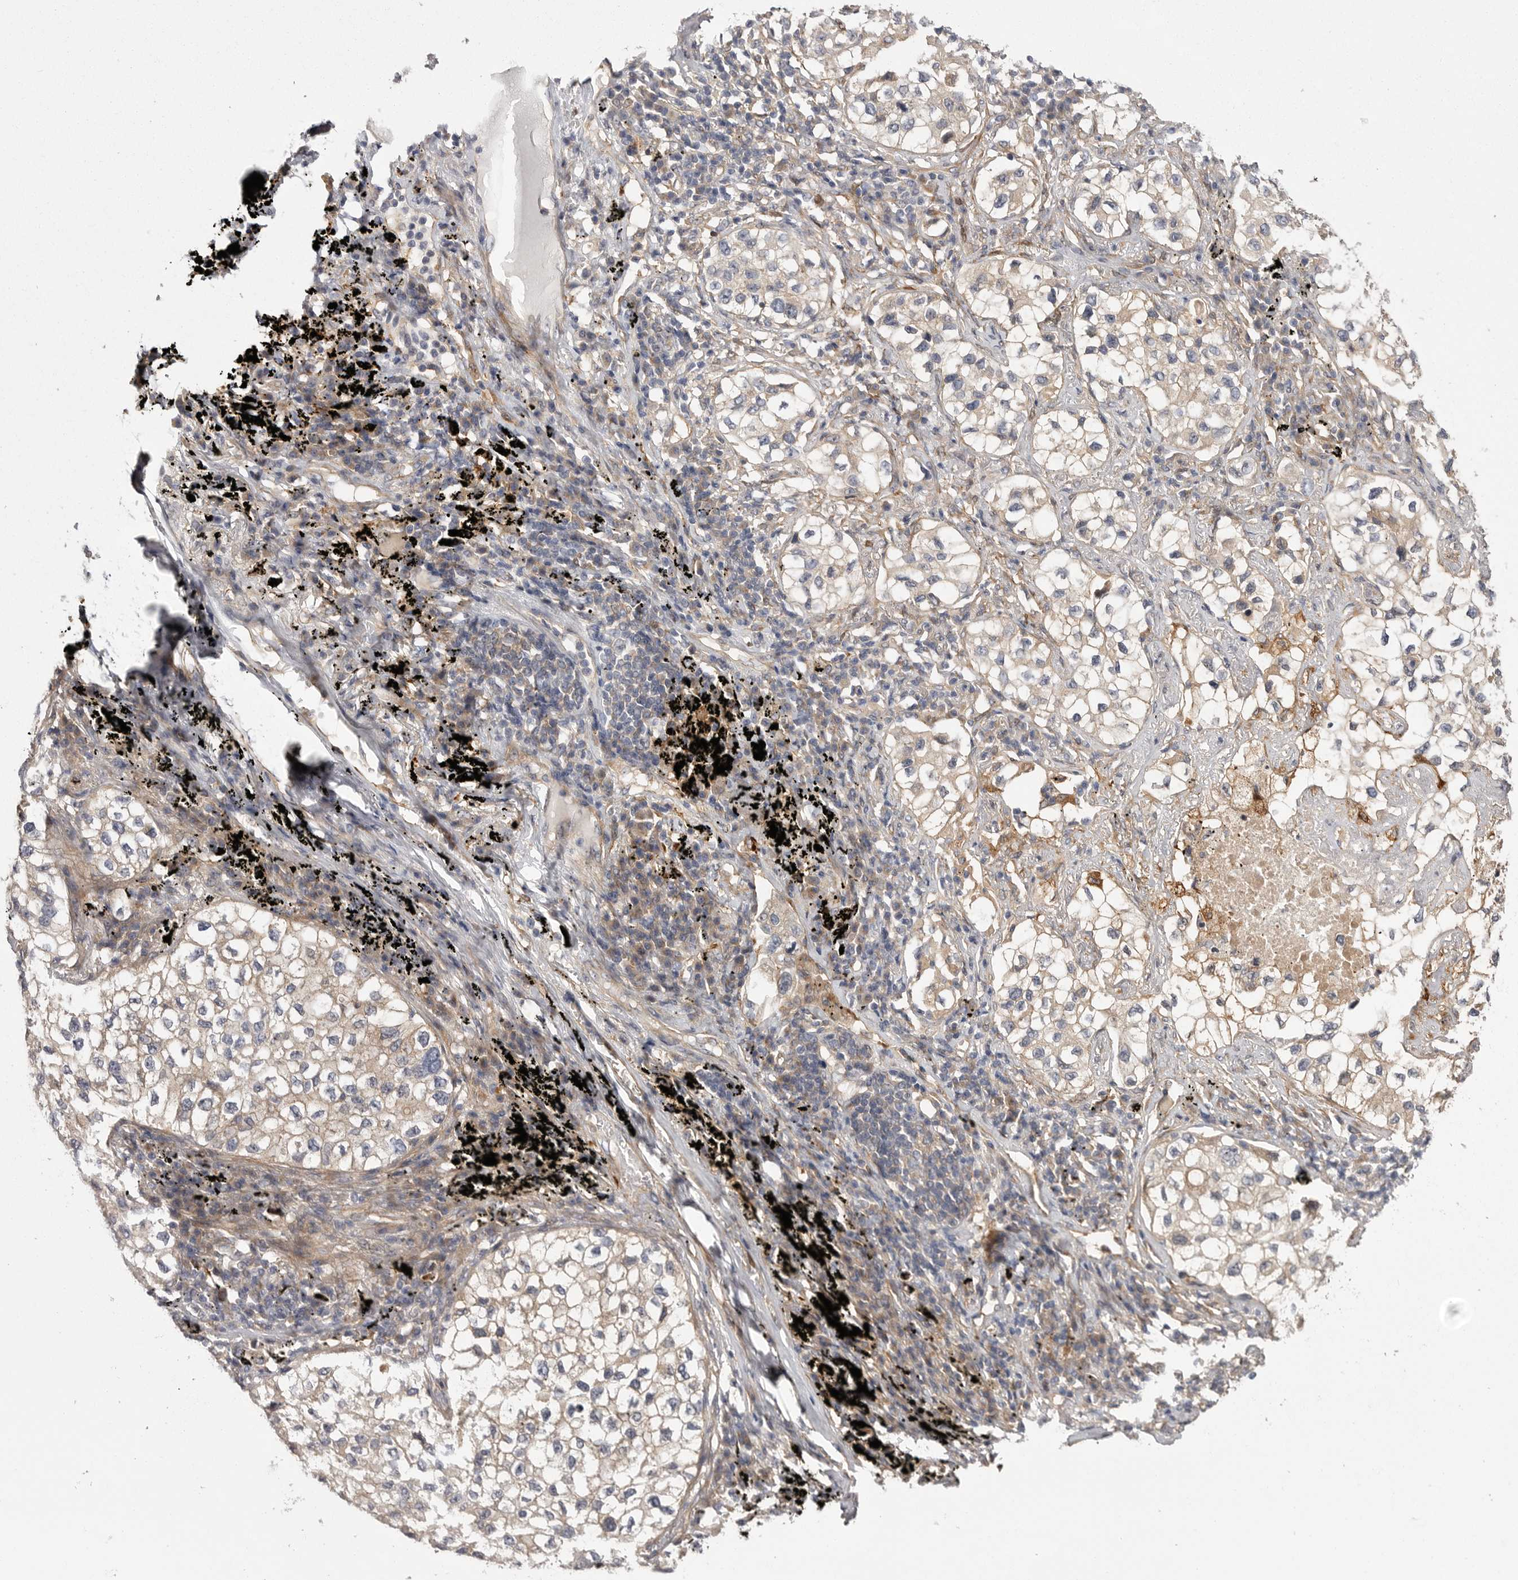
{"staining": {"intensity": "weak", "quantity": "25%-75%", "location": "cytoplasmic/membranous"}, "tissue": "lung cancer", "cell_type": "Tumor cells", "image_type": "cancer", "snomed": [{"axis": "morphology", "description": "Adenocarcinoma, NOS"}, {"axis": "topography", "description": "Lung"}], "caption": "Immunohistochemistry (IHC) staining of lung cancer (adenocarcinoma), which shows low levels of weak cytoplasmic/membranous expression in approximately 25%-75% of tumor cells indicating weak cytoplasmic/membranous protein staining. The staining was performed using DAB (brown) for protein detection and nuclei were counterstained in hematoxylin (blue).", "gene": "OSBPL9", "patient": {"sex": "male", "age": 63}}